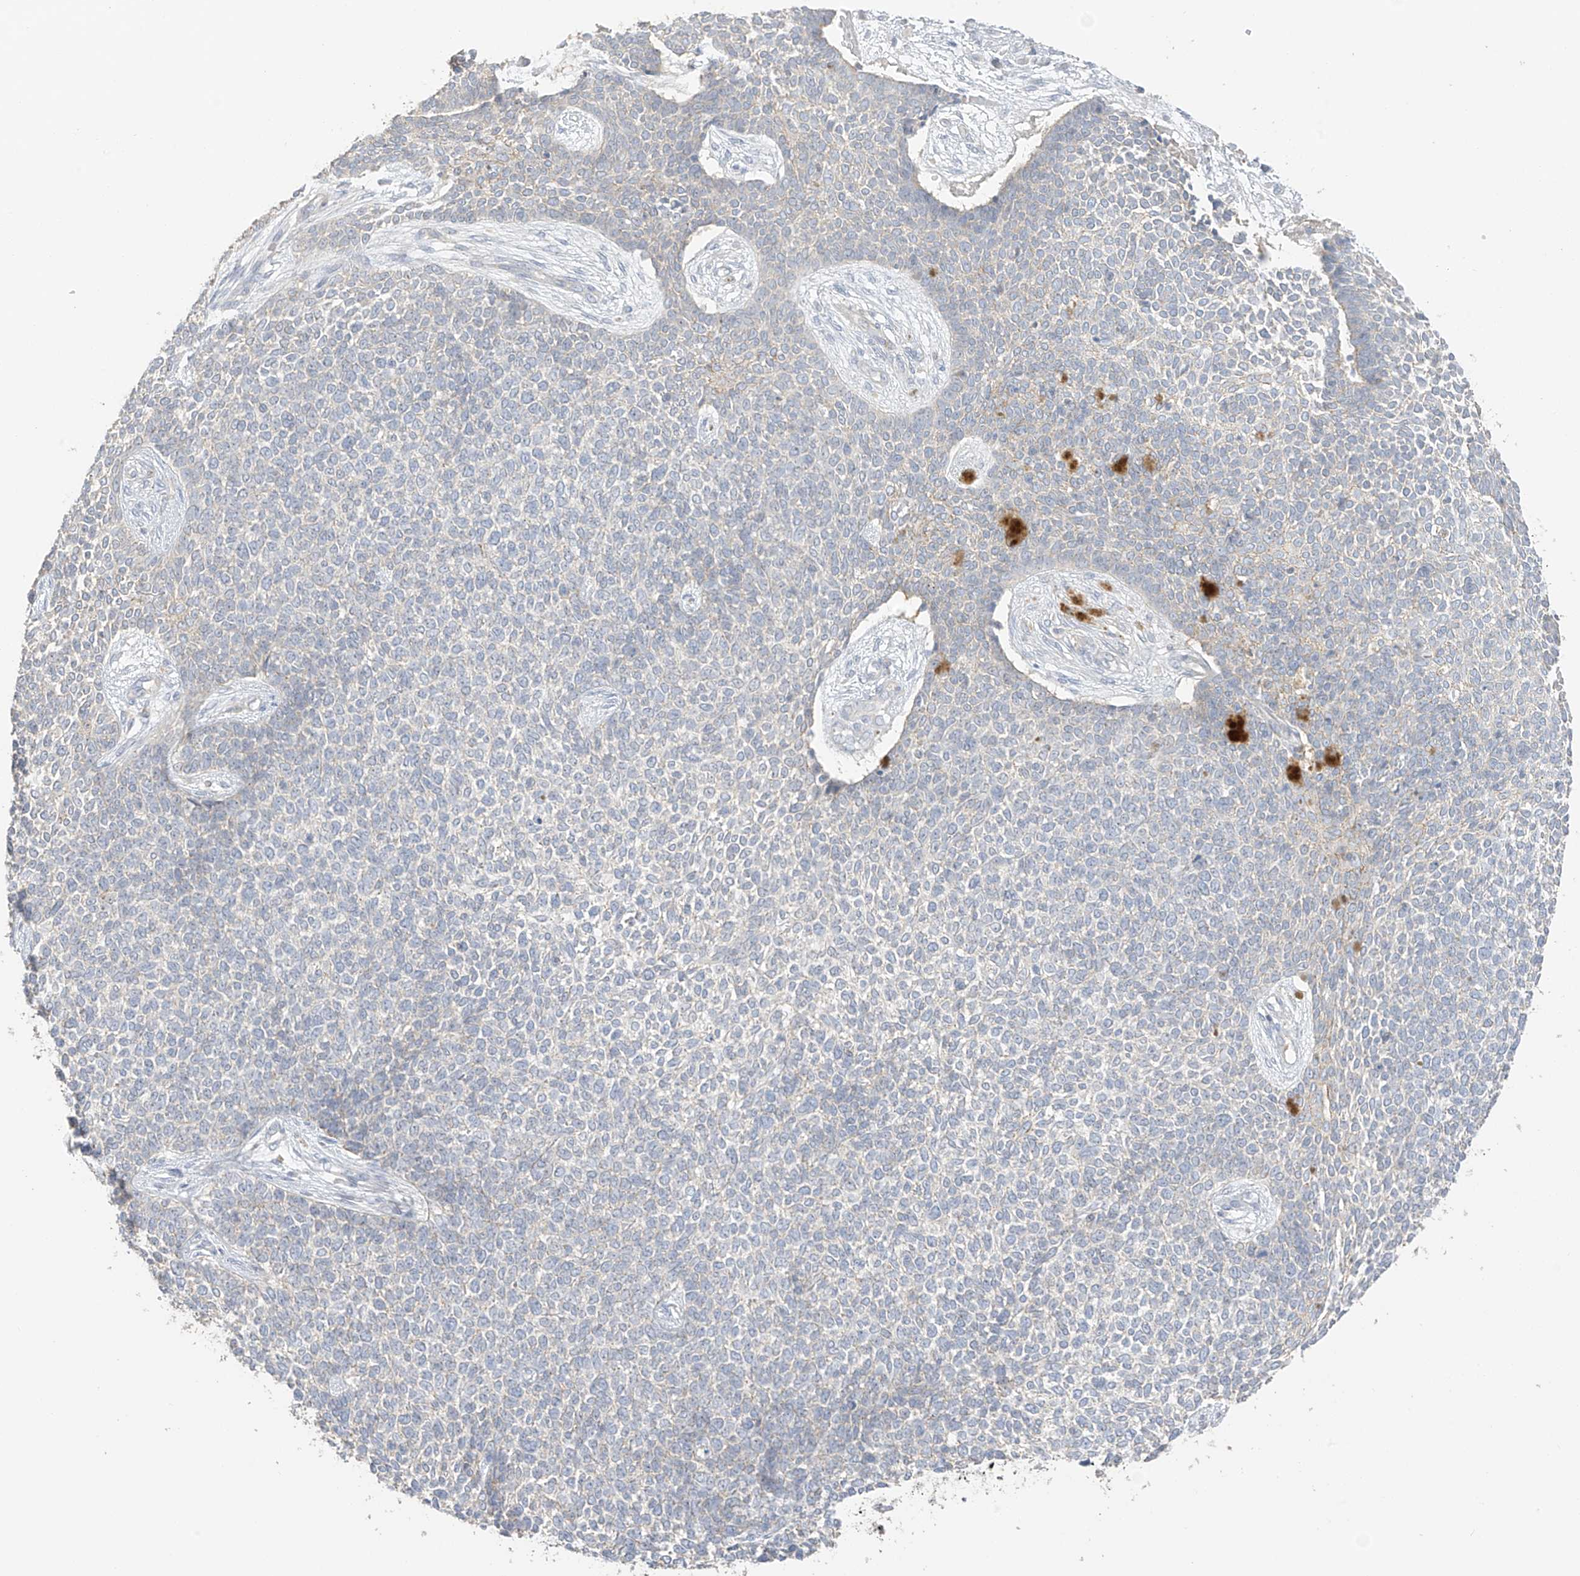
{"staining": {"intensity": "negative", "quantity": "none", "location": "none"}, "tissue": "skin cancer", "cell_type": "Tumor cells", "image_type": "cancer", "snomed": [{"axis": "morphology", "description": "Basal cell carcinoma"}, {"axis": "topography", "description": "Skin"}], "caption": "Immunohistochemistry (IHC) histopathology image of neoplastic tissue: human skin basal cell carcinoma stained with DAB shows no significant protein positivity in tumor cells.", "gene": "ZBTB41", "patient": {"sex": "female", "age": 84}}